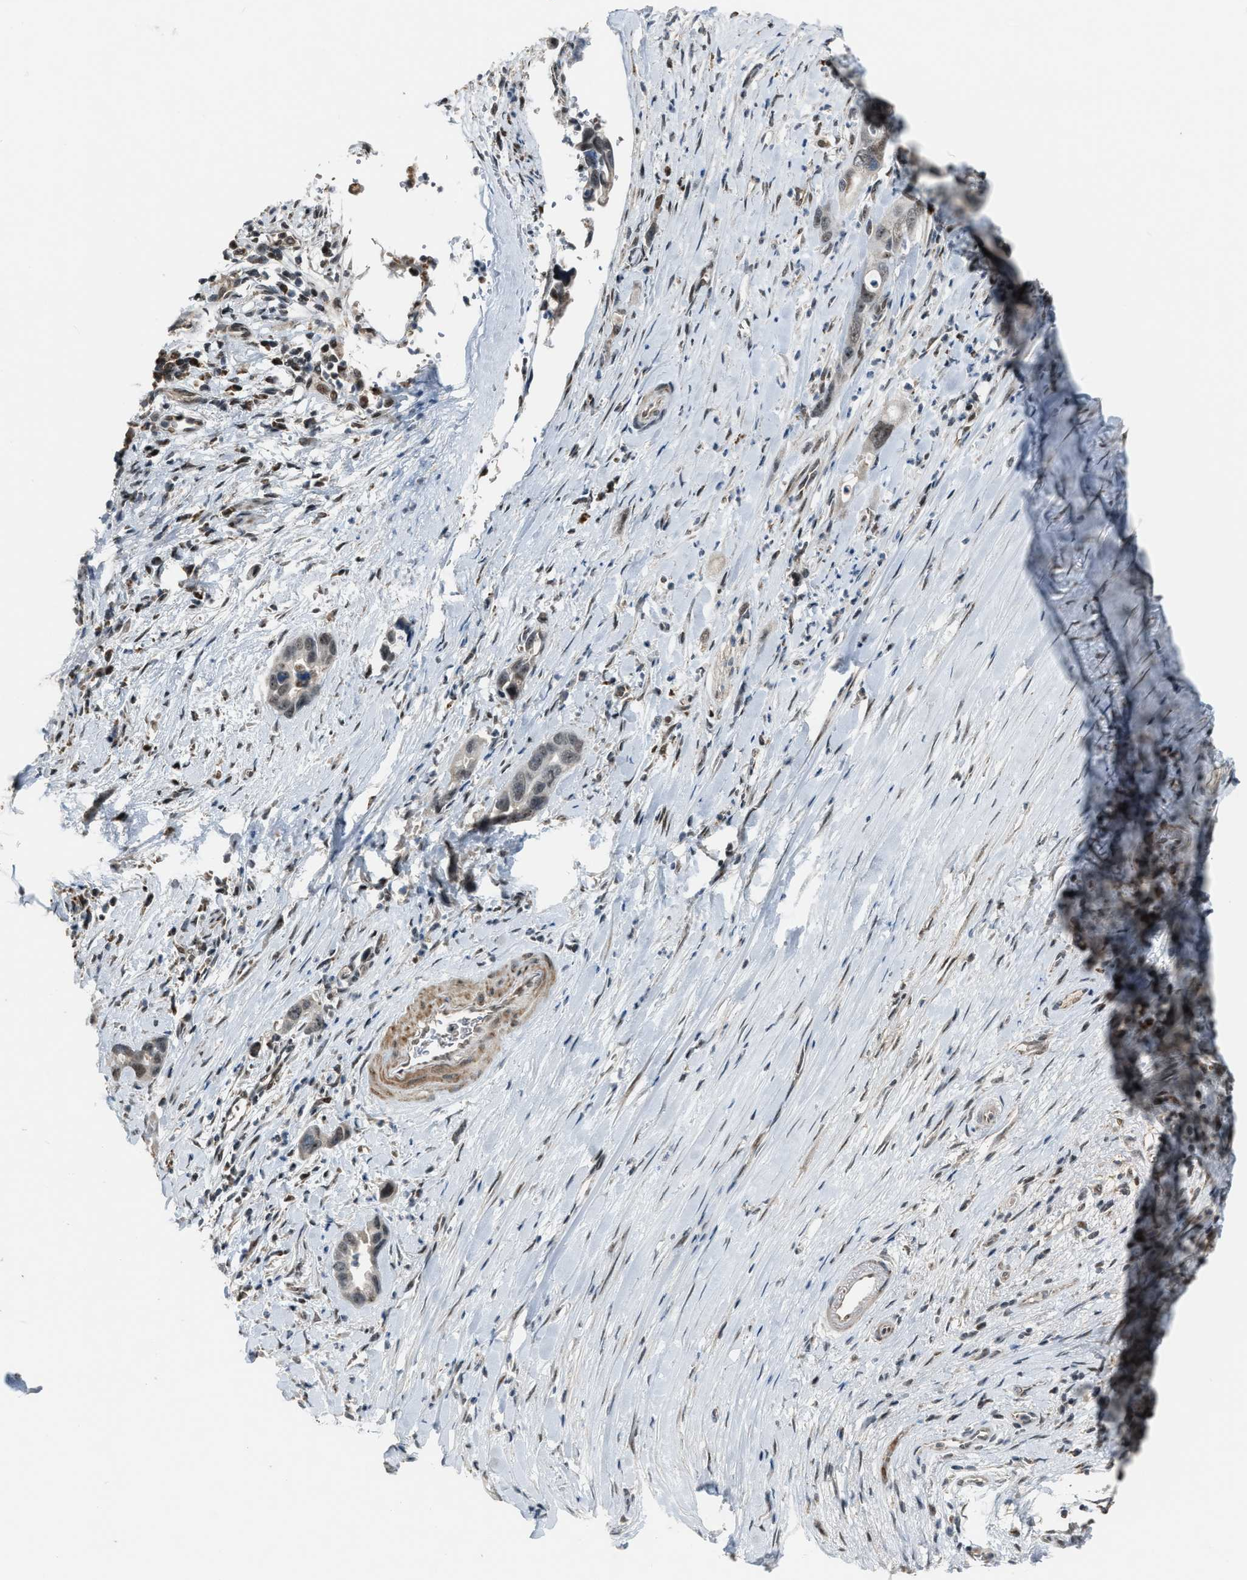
{"staining": {"intensity": "negative", "quantity": "none", "location": "none"}, "tissue": "pancreatic cancer", "cell_type": "Tumor cells", "image_type": "cancer", "snomed": [{"axis": "morphology", "description": "Adenocarcinoma, NOS"}, {"axis": "topography", "description": "Pancreas"}], "caption": "Tumor cells show no significant expression in pancreatic cancer.", "gene": "CHN2", "patient": {"sex": "female", "age": 70}}